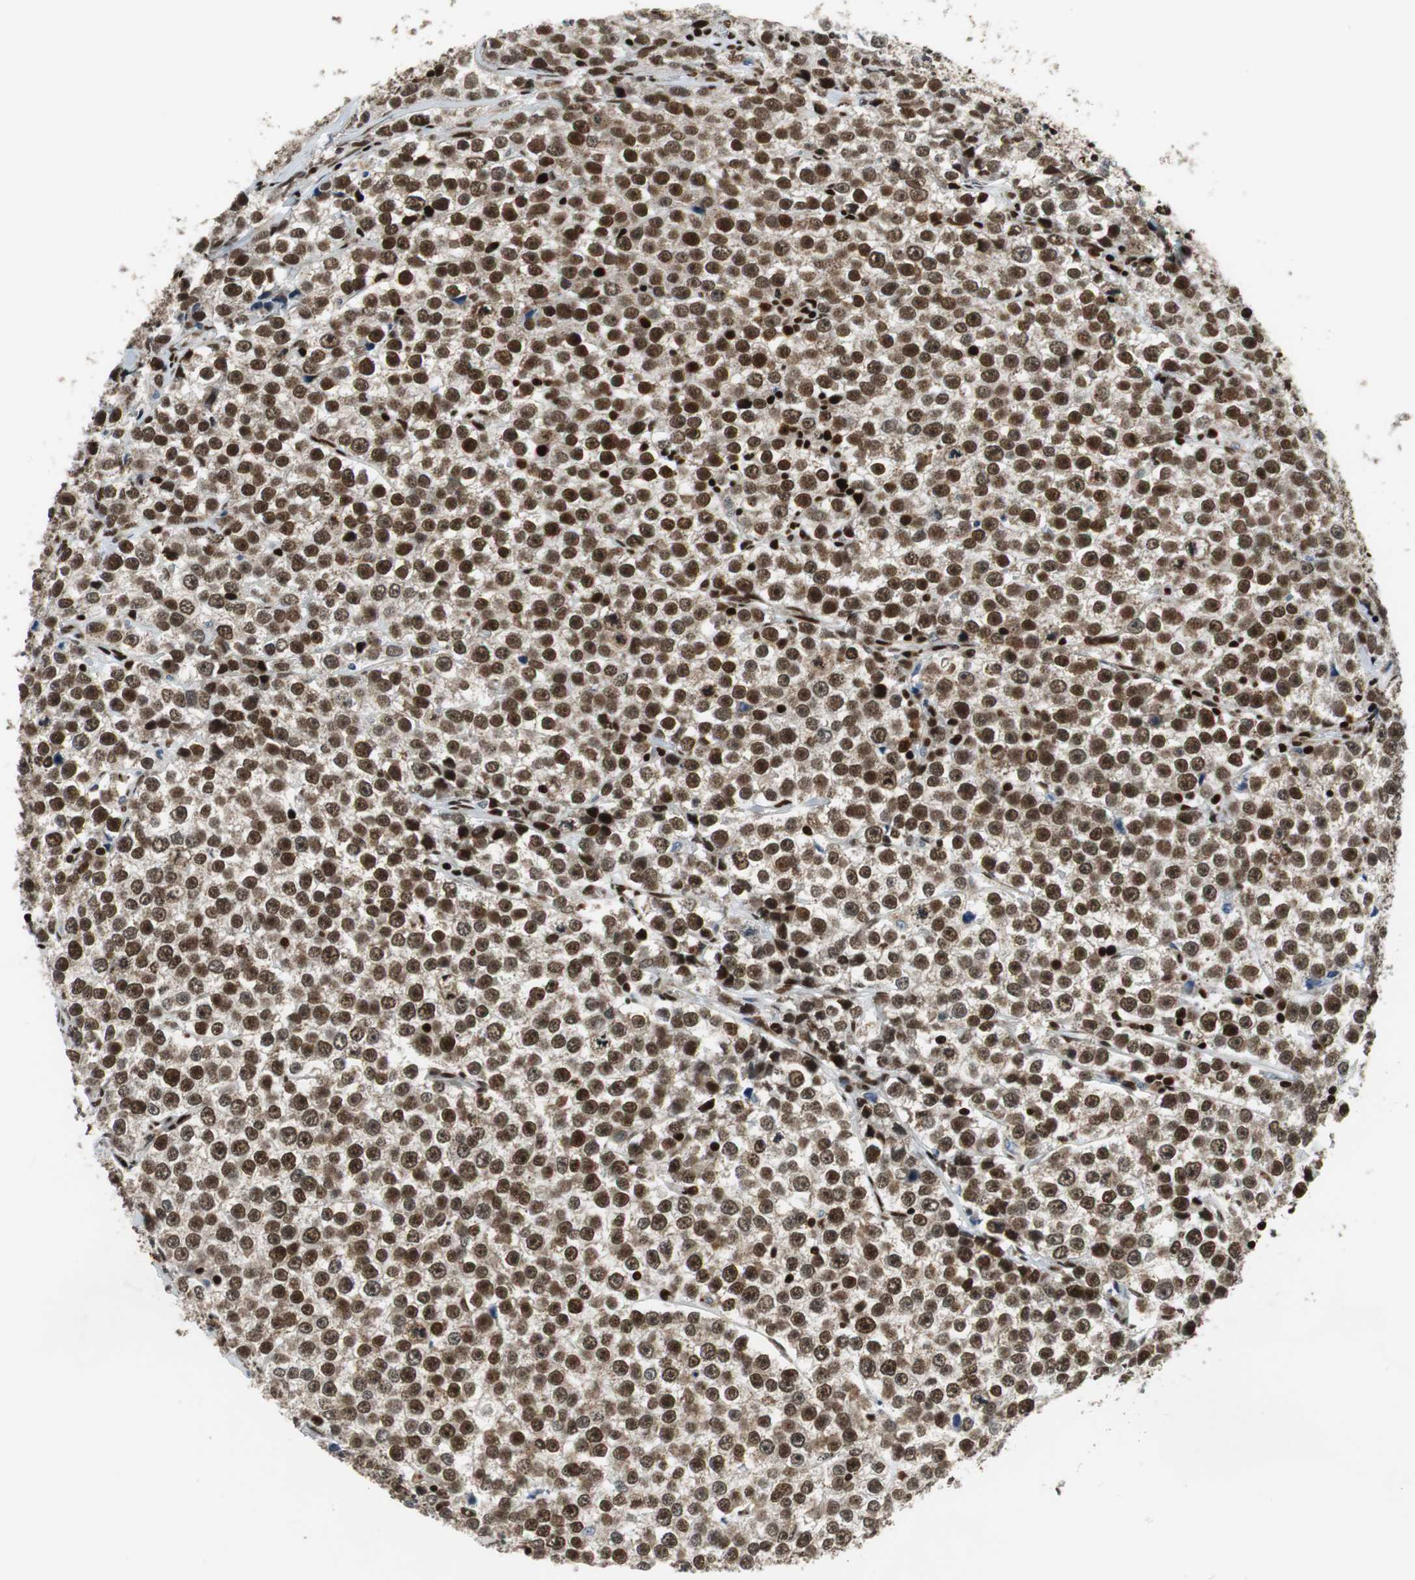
{"staining": {"intensity": "strong", "quantity": ">75%", "location": "nuclear"}, "tissue": "testis cancer", "cell_type": "Tumor cells", "image_type": "cancer", "snomed": [{"axis": "morphology", "description": "Seminoma, NOS"}, {"axis": "morphology", "description": "Carcinoma, Embryonal, NOS"}, {"axis": "topography", "description": "Testis"}], "caption": "Immunohistochemical staining of human testis cancer (embryonal carcinoma) exhibits high levels of strong nuclear protein expression in about >75% of tumor cells.", "gene": "HDAC1", "patient": {"sex": "male", "age": 52}}